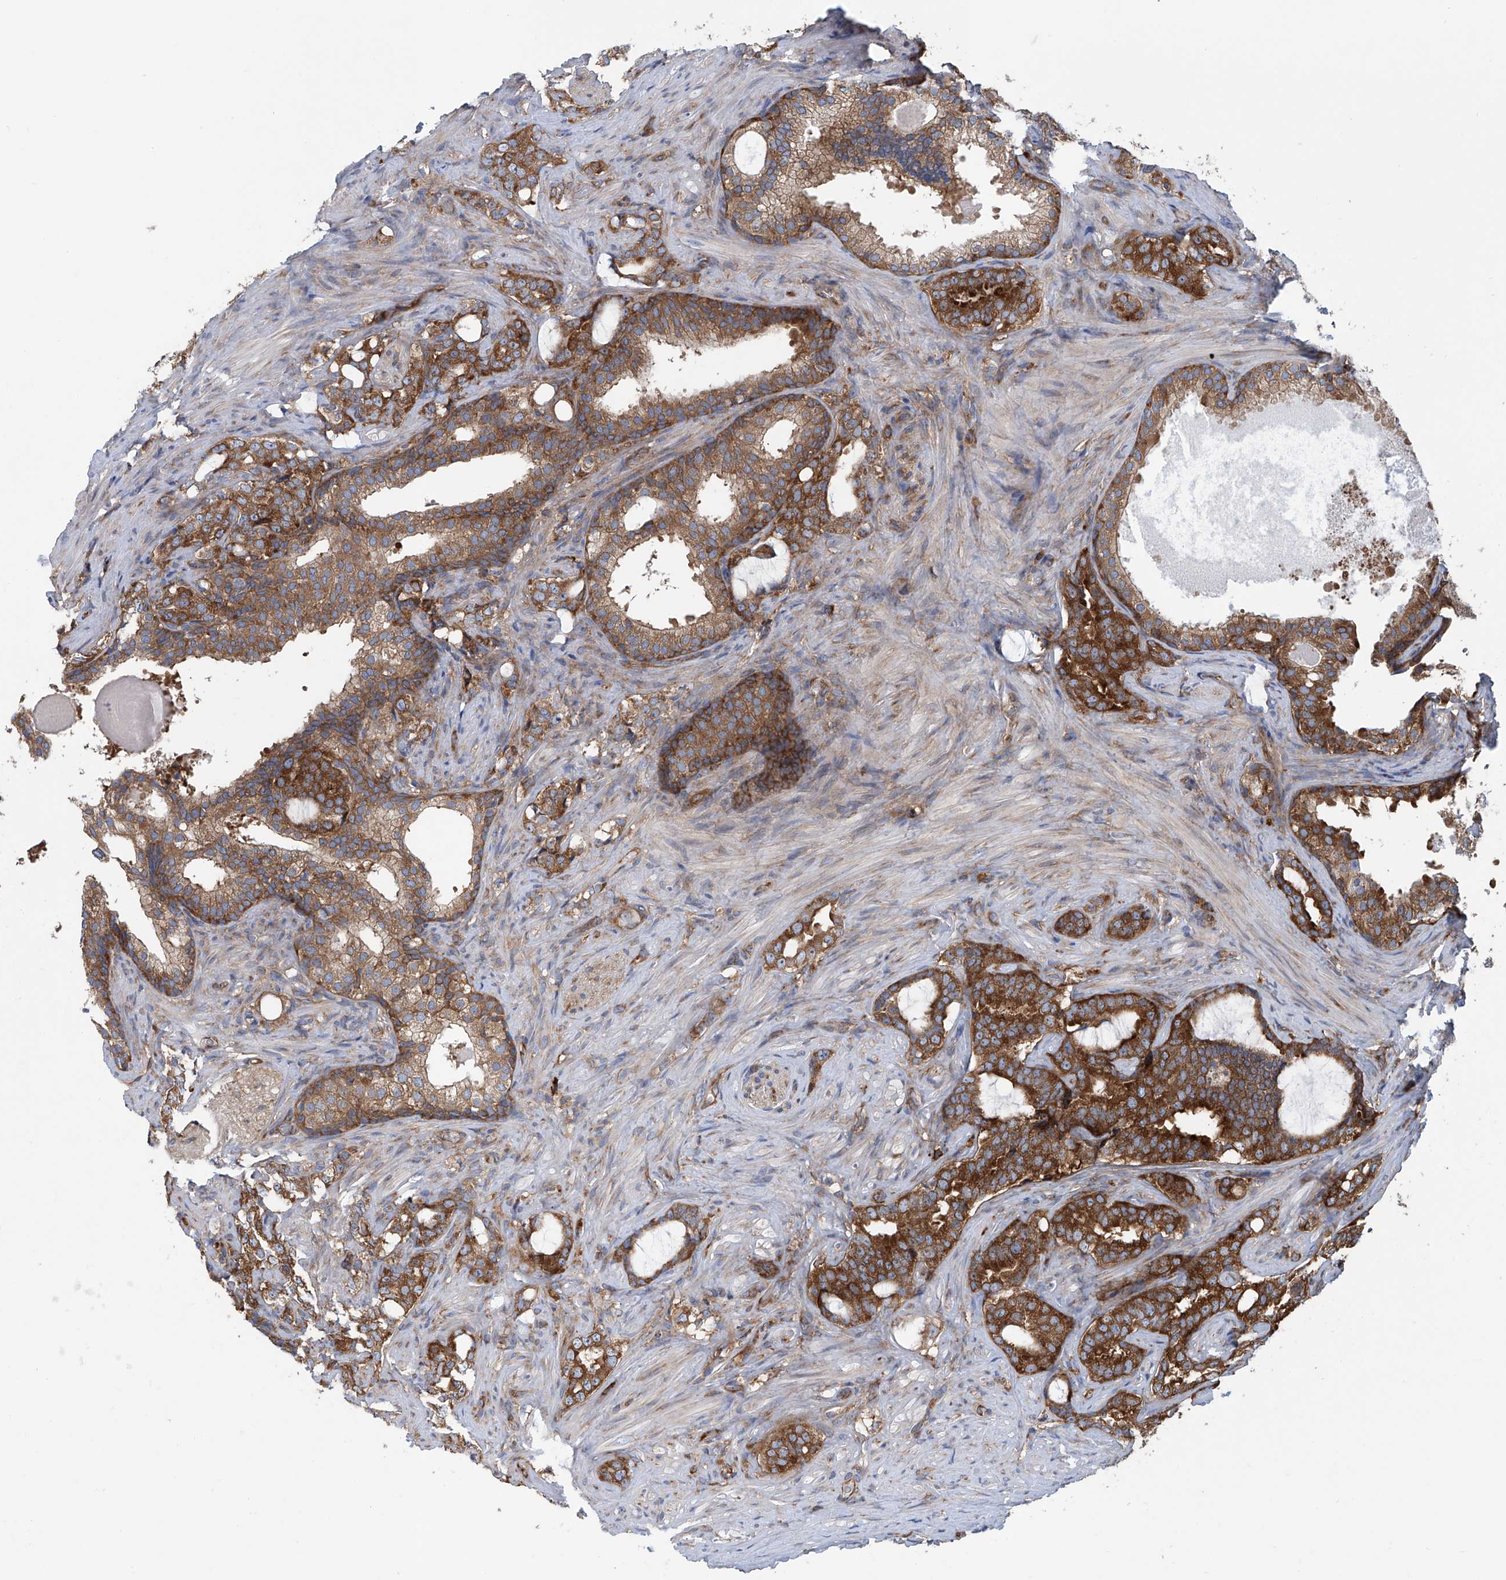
{"staining": {"intensity": "strong", "quantity": ">75%", "location": "cytoplasmic/membranous"}, "tissue": "prostate cancer", "cell_type": "Tumor cells", "image_type": "cancer", "snomed": [{"axis": "morphology", "description": "Adenocarcinoma, High grade"}, {"axis": "topography", "description": "Prostate"}], "caption": "Tumor cells exhibit high levels of strong cytoplasmic/membranous positivity in about >75% of cells in human prostate cancer (high-grade adenocarcinoma). (Stains: DAB in brown, nuclei in blue, Microscopy: brightfield microscopy at high magnification).", "gene": "SENP2", "patient": {"sex": "male", "age": 64}}